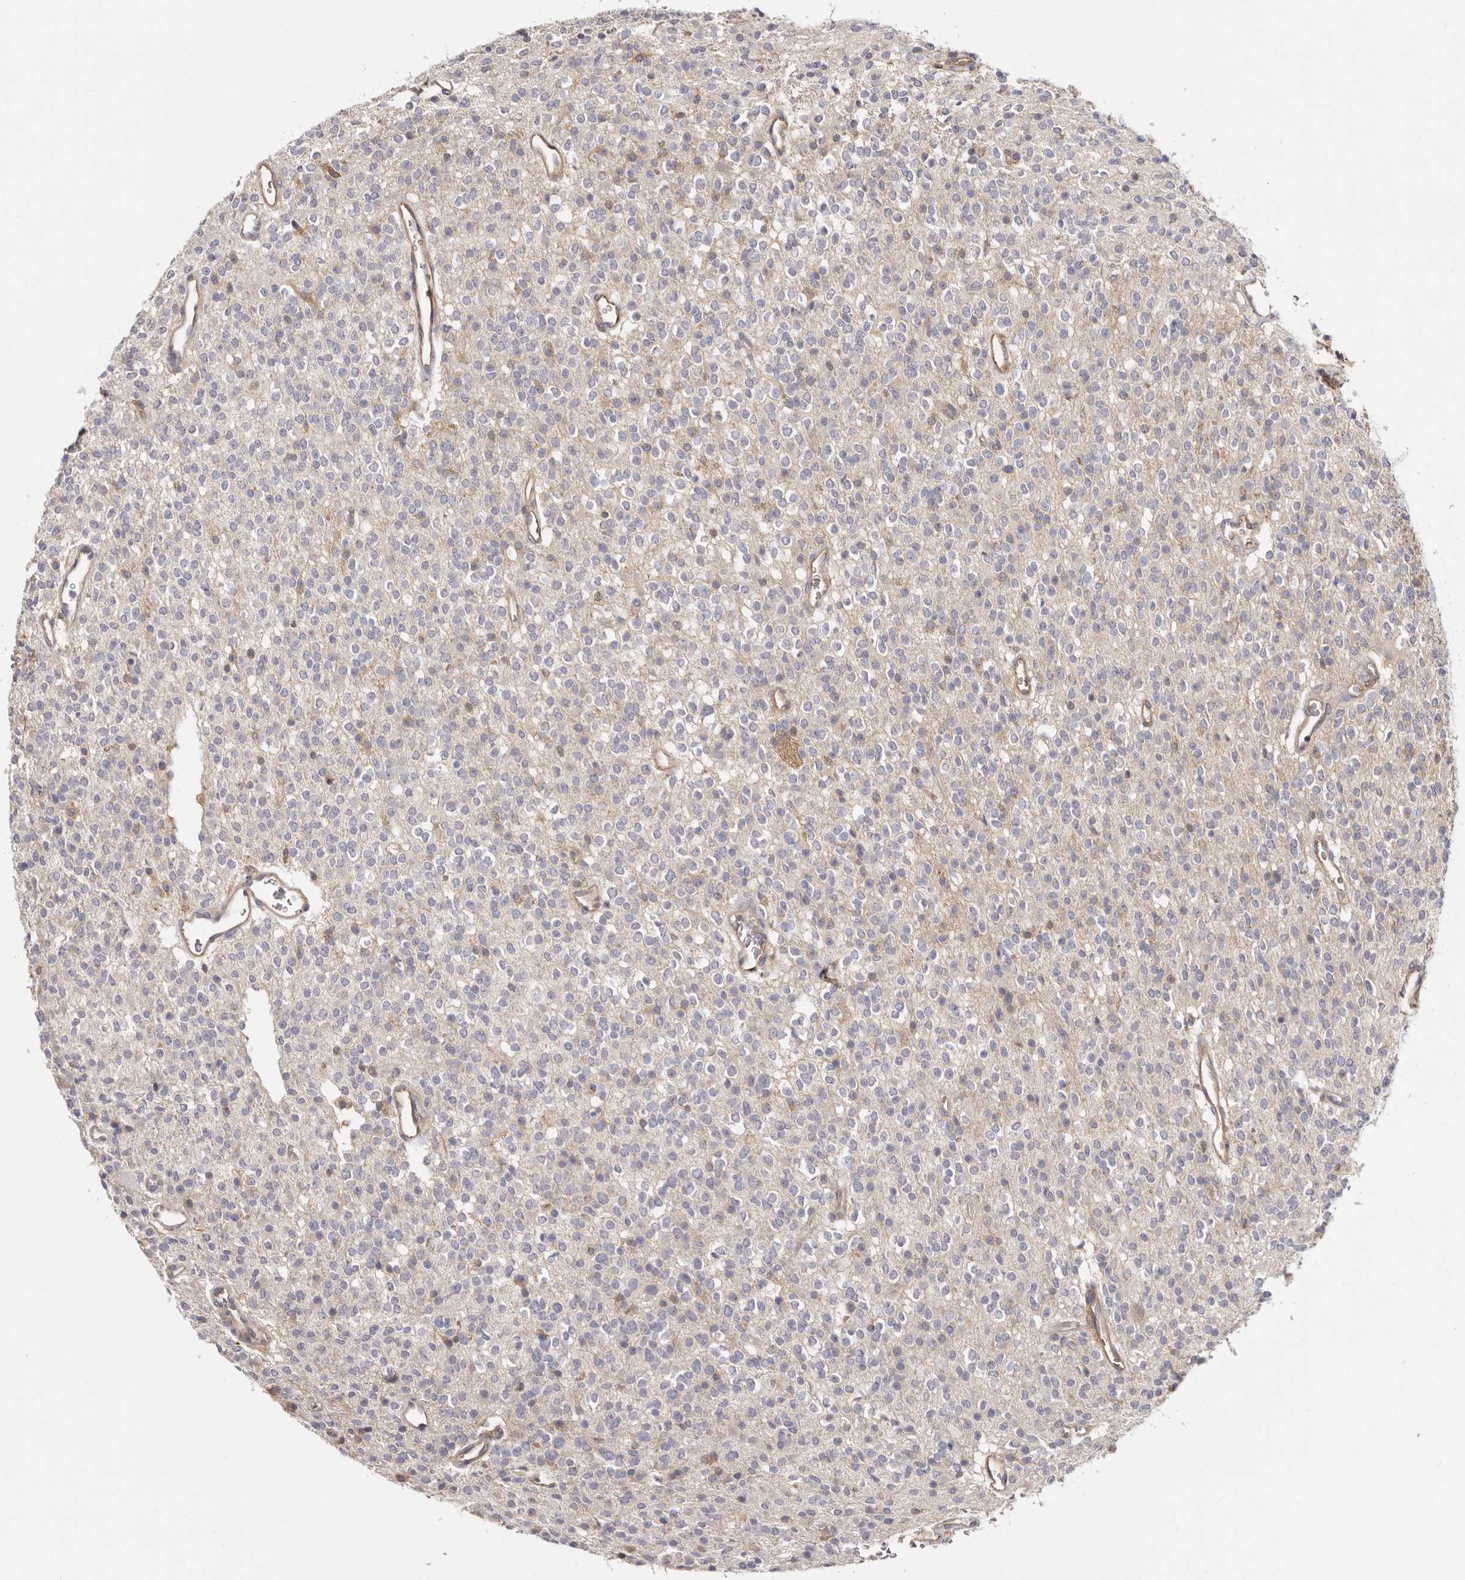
{"staining": {"intensity": "negative", "quantity": "none", "location": "none"}, "tissue": "glioma", "cell_type": "Tumor cells", "image_type": "cancer", "snomed": [{"axis": "morphology", "description": "Glioma, malignant, High grade"}, {"axis": "topography", "description": "Brain"}], "caption": "High power microscopy image of an immunohistochemistry micrograph of malignant glioma (high-grade), revealing no significant expression in tumor cells.", "gene": "LAP3", "patient": {"sex": "male", "age": 34}}